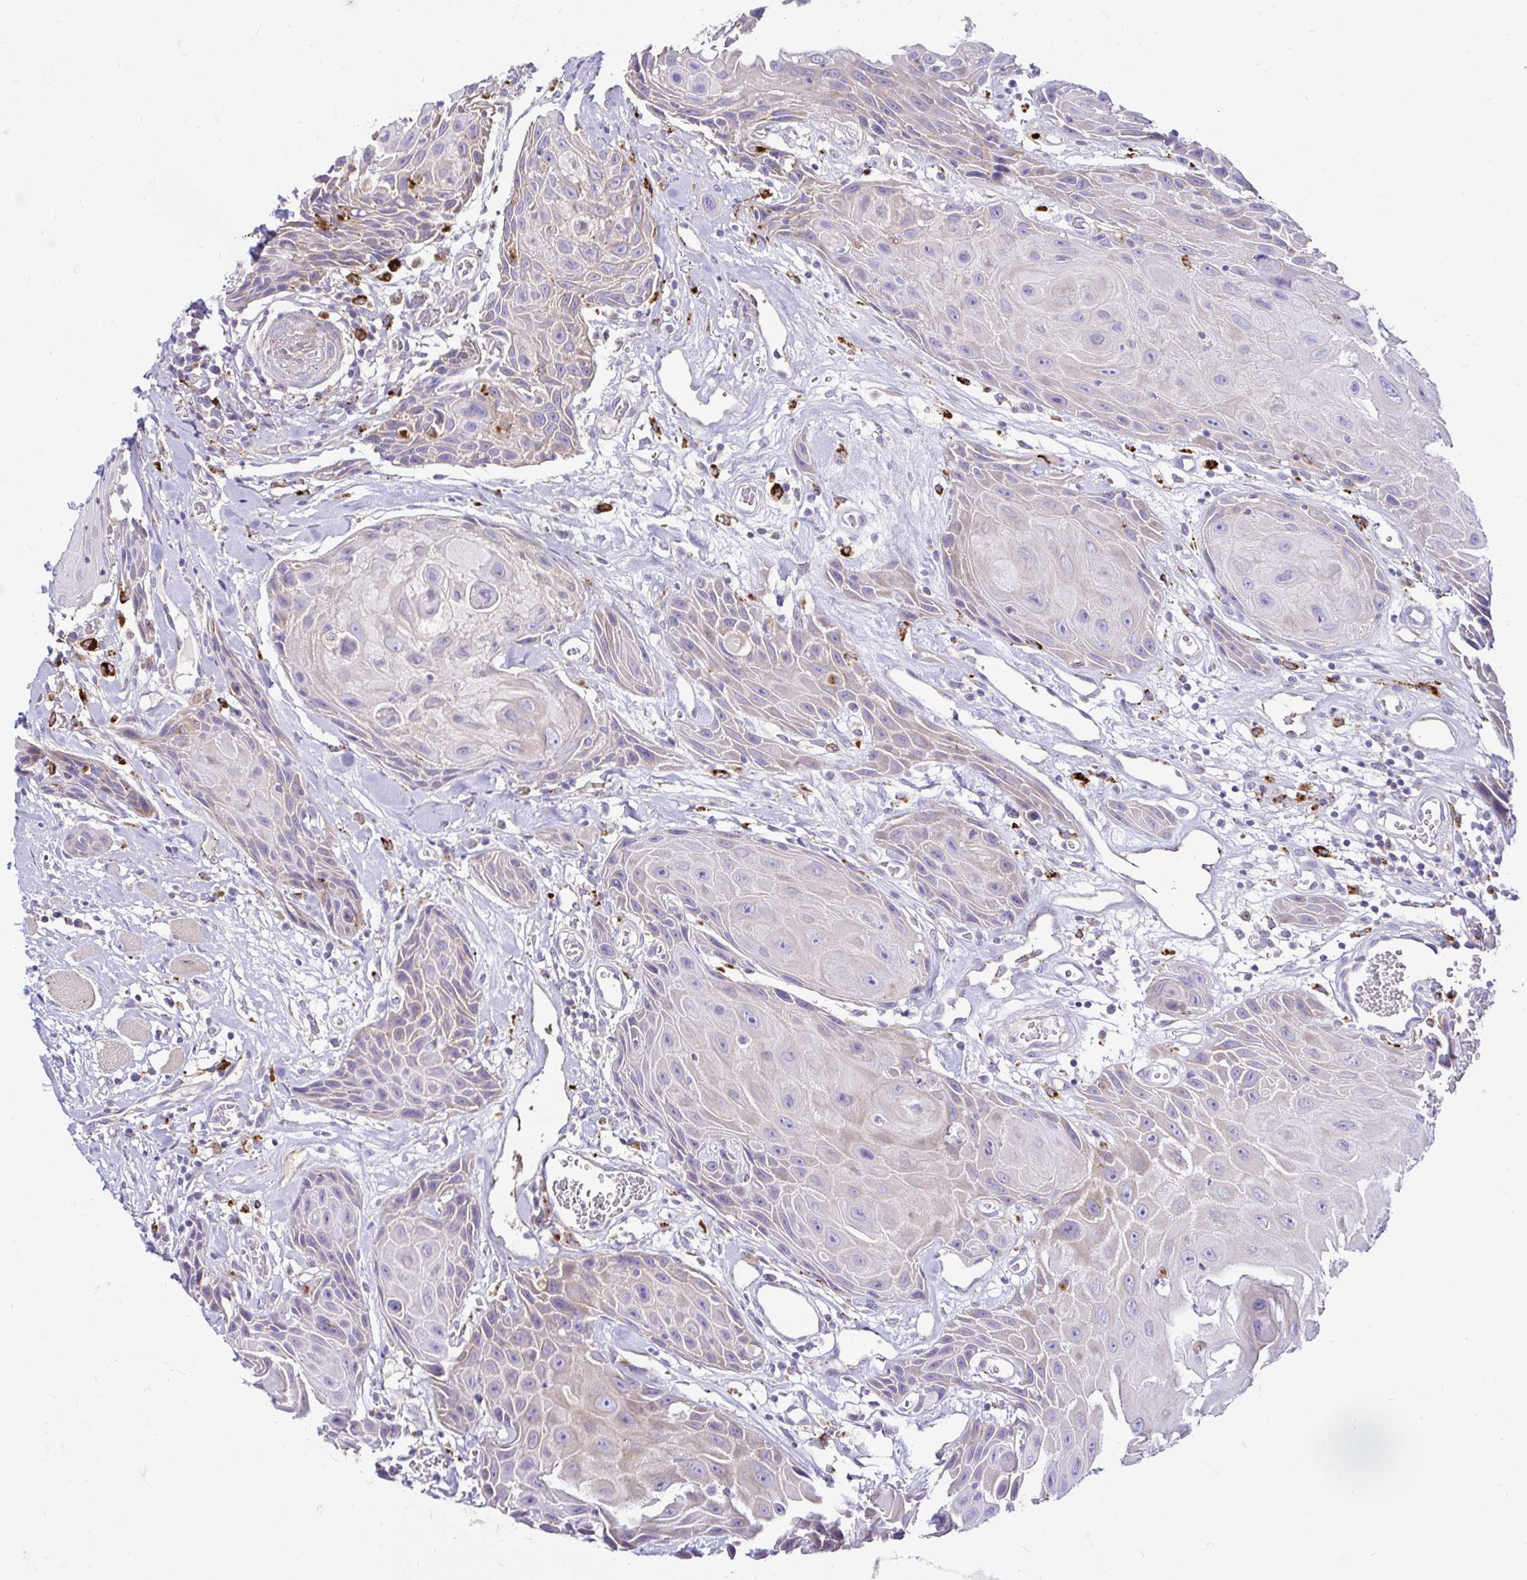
{"staining": {"intensity": "negative", "quantity": "none", "location": "none"}, "tissue": "head and neck cancer", "cell_type": "Tumor cells", "image_type": "cancer", "snomed": [{"axis": "morphology", "description": "Squamous cell carcinoma, NOS"}, {"axis": "topography", "description": "Oral tissue"}, {"axis": "topography", "description": "Head-Neck"}], "caption": "Immunohistochemistry photomicrograph of neoplastic tissue: head and neck cancer (squamous cell carcinoma) stained with DAB exhibits no significant protein positivity in tumor cells. Nuclei are stained in blue.", "gene": "FUCA1", "patient": {"sex": "male", "age": 49}}